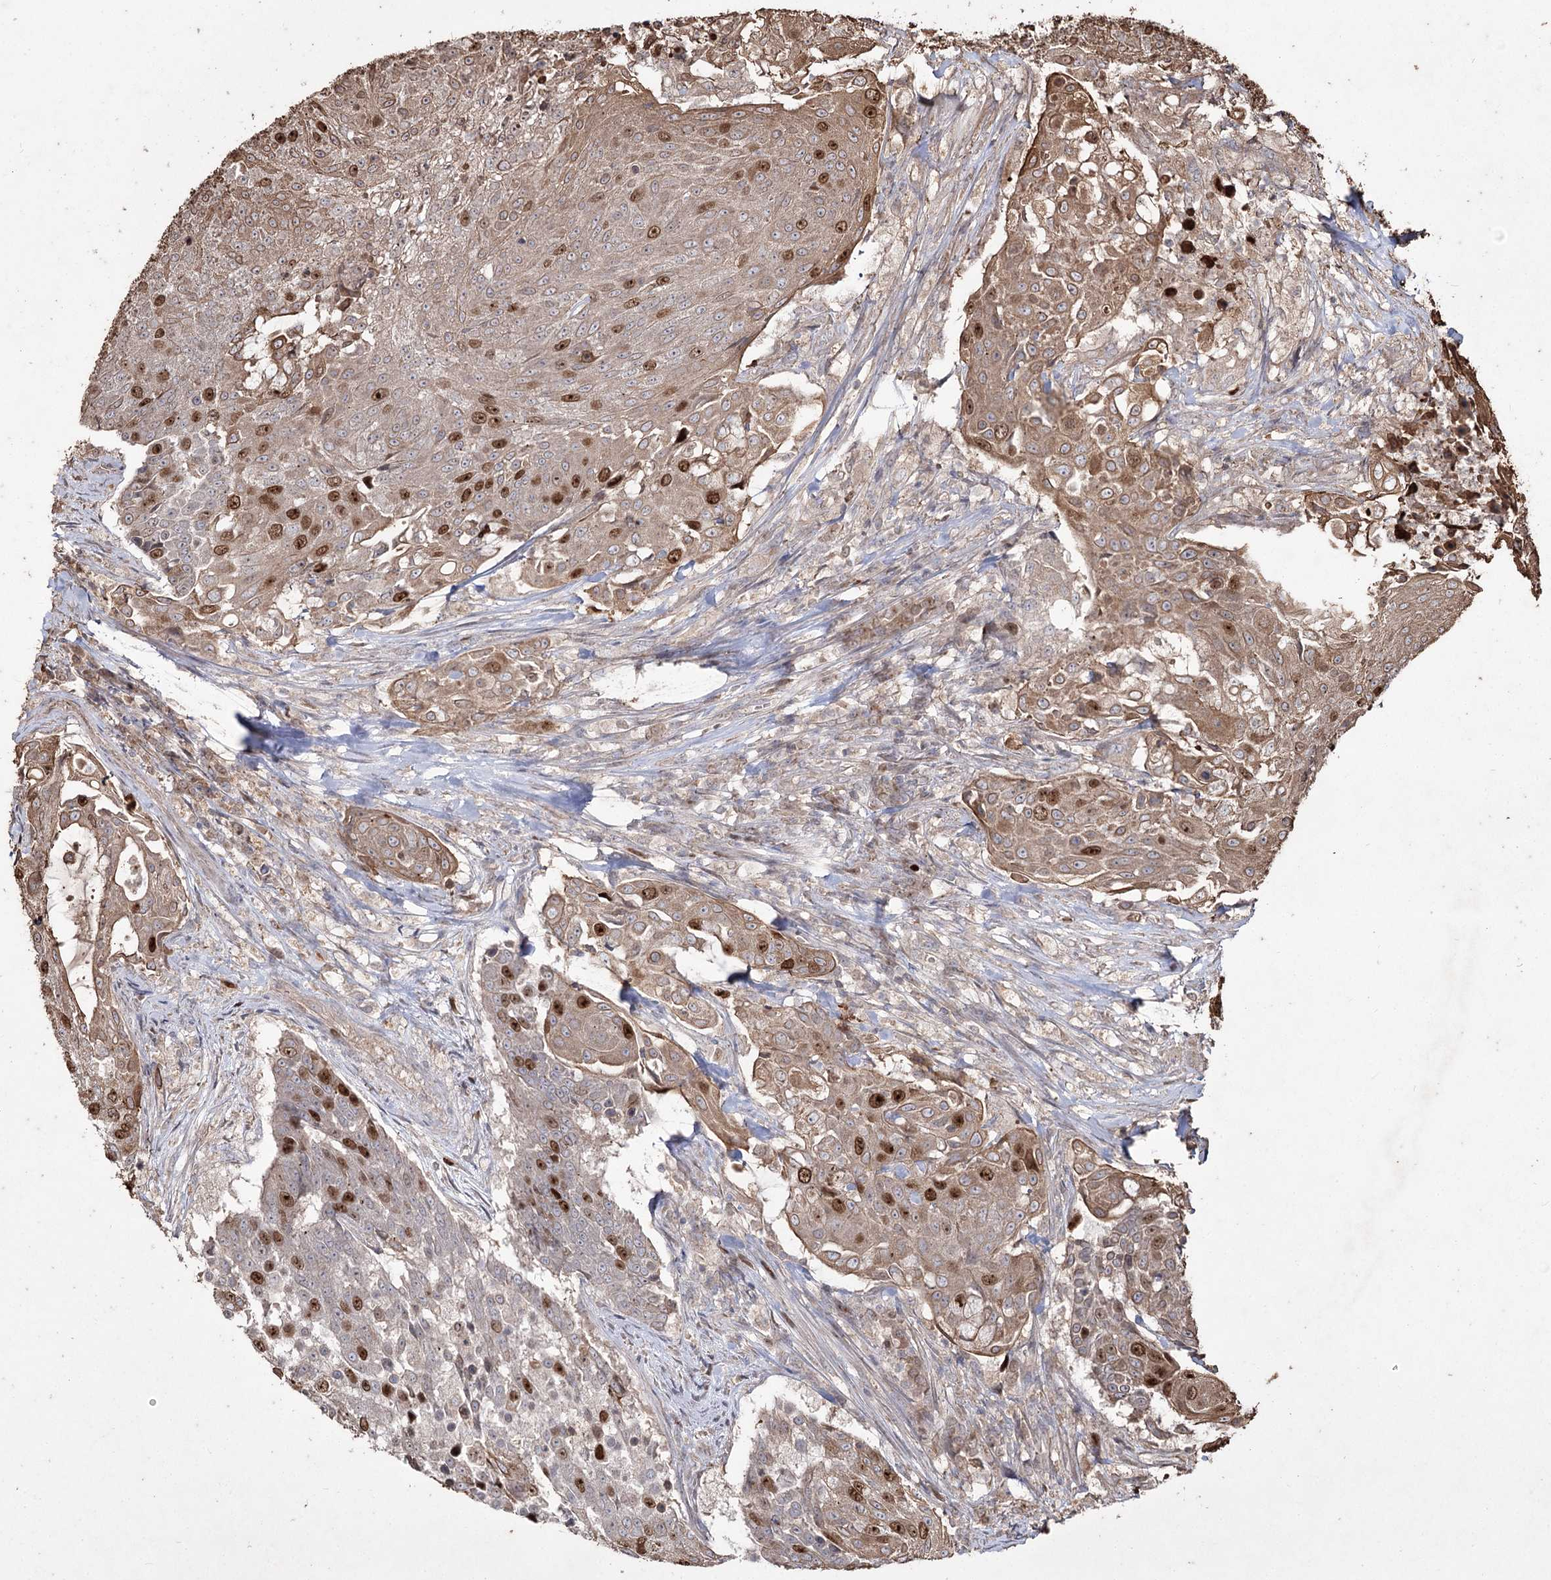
{"staining": {"intensity": "moderate", "quantity": "25%-75%", "location": "cytoplasmic/membranous,nuclear"}, "tissue": "urothelial cancer", "cell_type": "Tumor cells", "image_type": "cancer", "snomed": [{"axis": "morphology", "description": "Urothelial carcinoma, High grade"}, {"axis": "topography", "description": "Urinary bladder"}], "caption": "High-power microscopy captured an immunohistochemistry image of urothelial carcinoma (high-grade), revealing moderate cytoplasmic/membranous and nuclear positivity in approximately 25%-75% of tumor cells. The protein is shown in brown color, while the nuclei are stained blue.", "gene": "PRC1", "patient": {"sex": "female", "age": 63}}